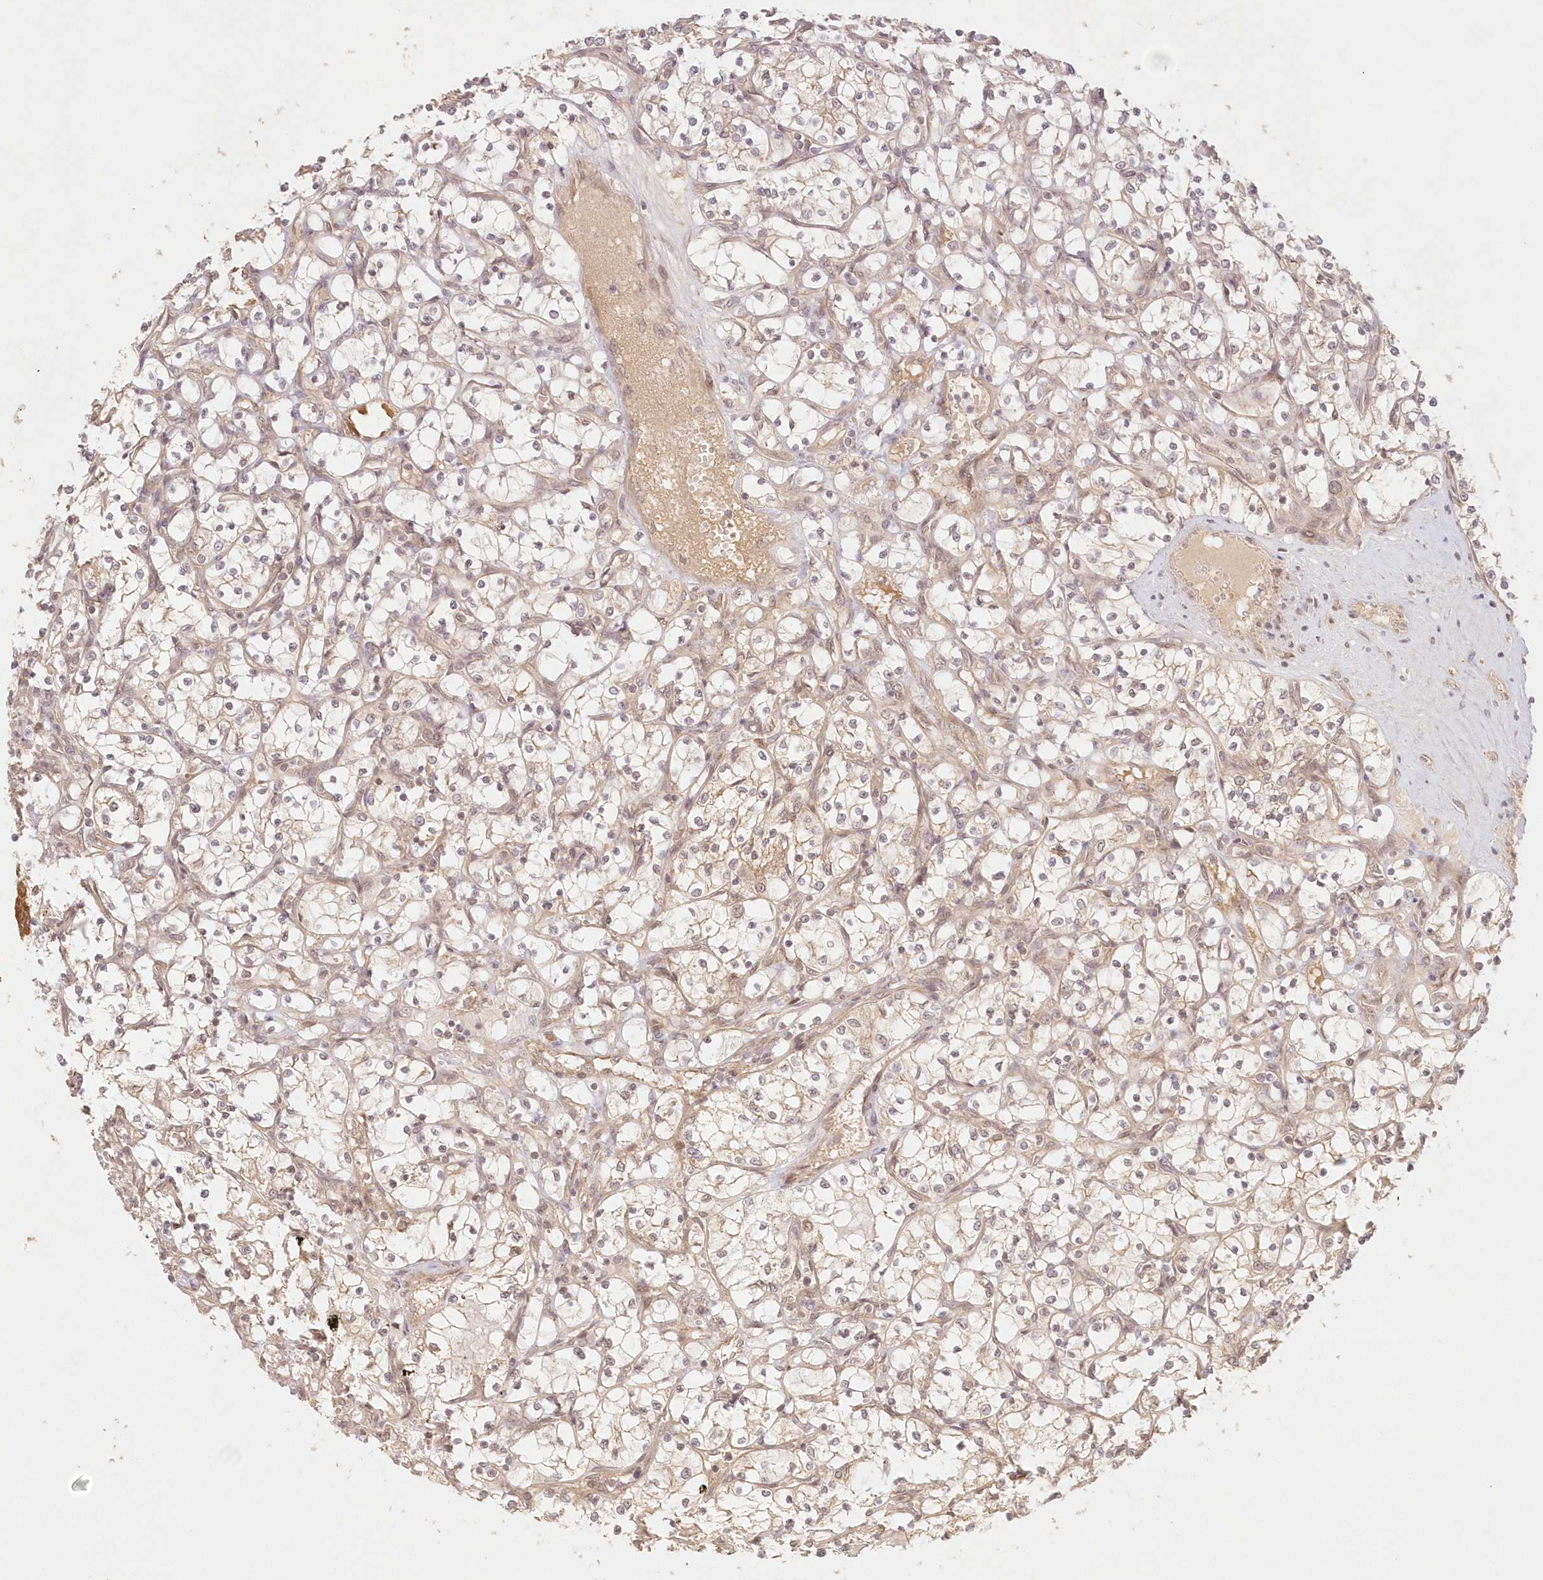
{"staining": {"intensity": "moderate", "quantity": "25%-75%", "location": "cytoplasmic/membranous"}, "tissue": "renal cancer", "cell_type": "Tumor cells", "image_type": "cancer", "snomed": [{"axis": "morphology", "description": "Adenocarcinoma, NOS"}, {"axis": "topography", "description": "Kidney"}], "caption": "Immunohistochemistry (IHC) of human renal cancer exhibits medium levels of moderate cytoplasmic/membranous positivity in approximately 25%-75% of tumor cells. Immunohistochemistry stains the protein in brown and the nuclei are stained blue.", "gene": "KIAA0232", "patient": {"sex": "female", "age": 69}}